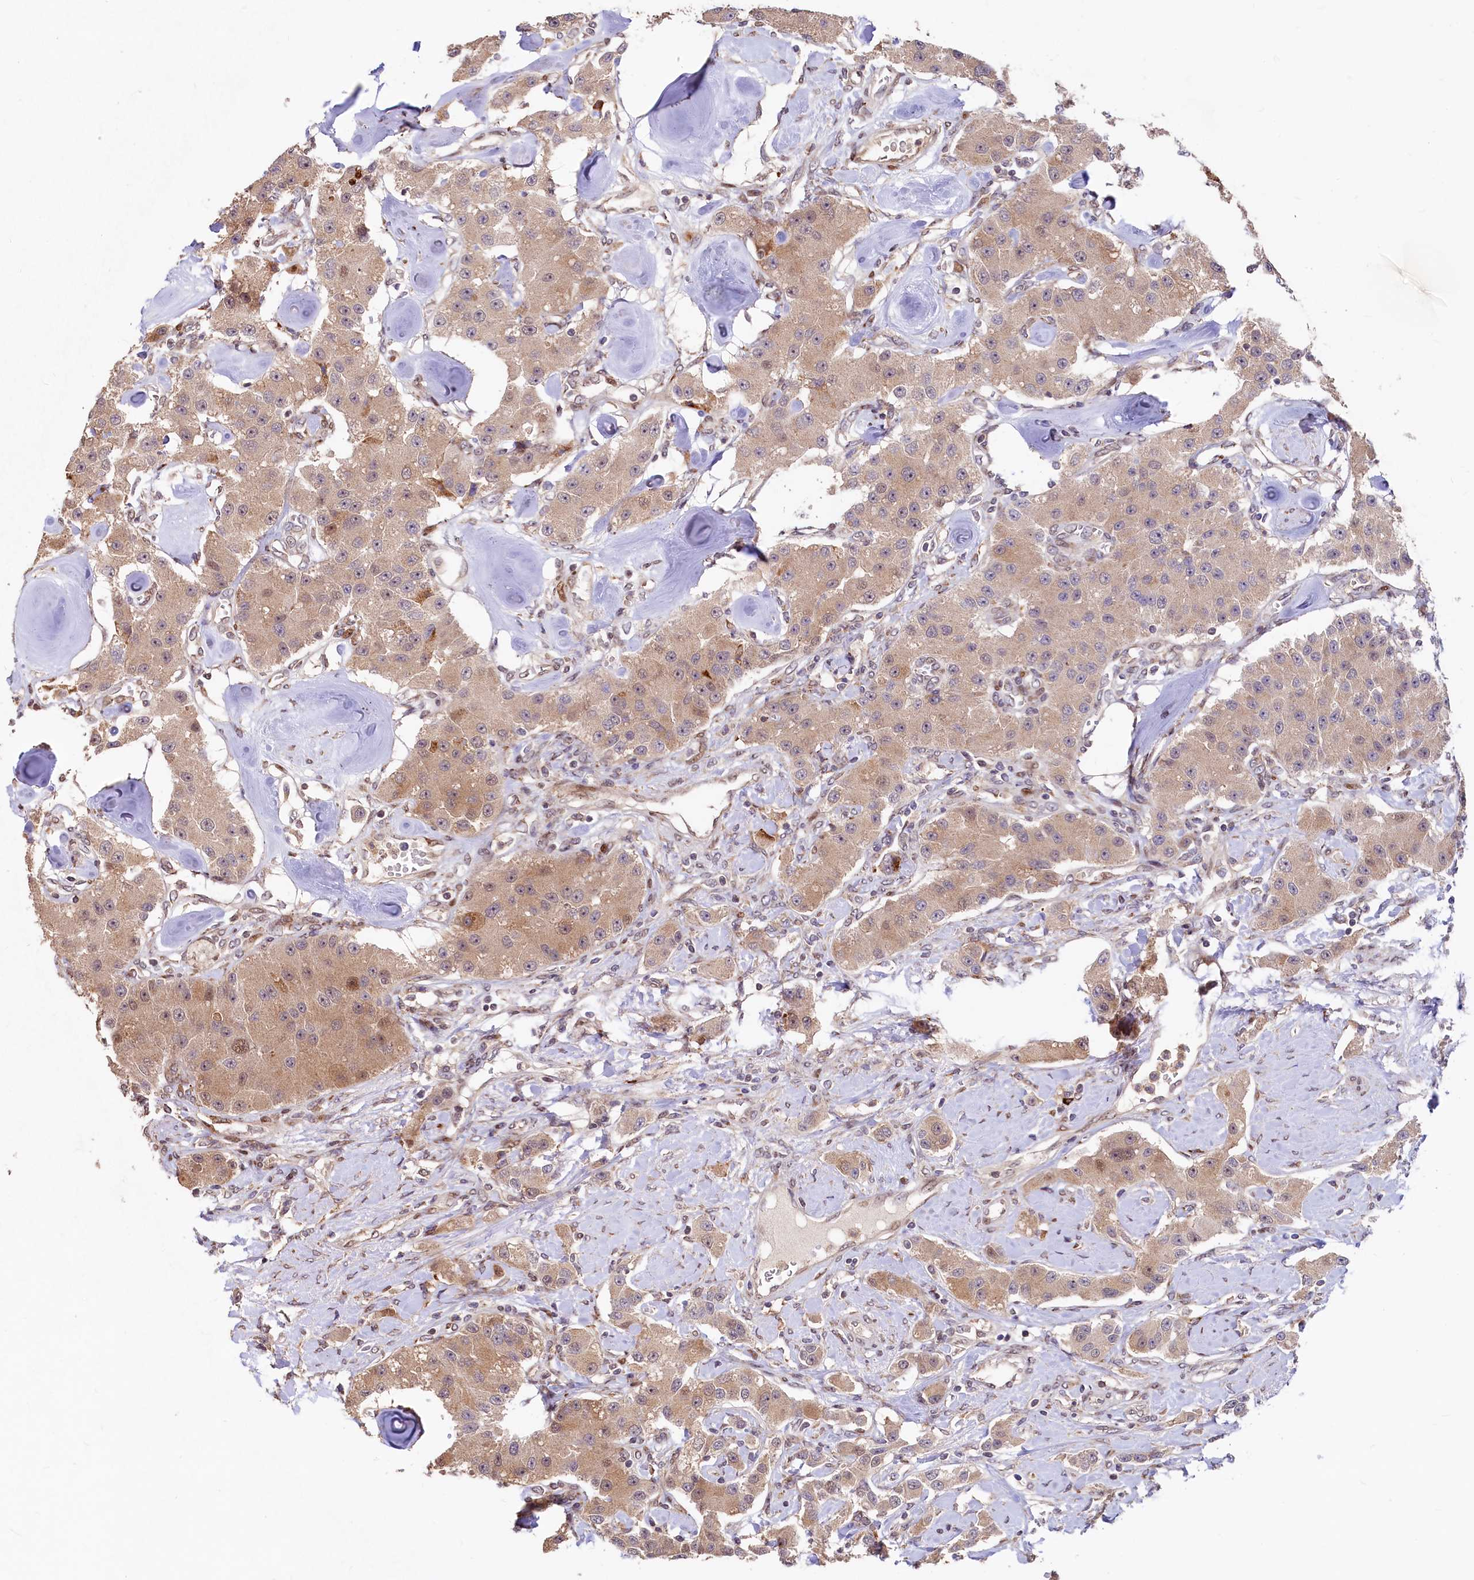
{"staining": {"intensity": "moderate", "quantity": ">75%", "location": "cytoplasmic/membranous,nuclear"}, "tissue": "carcinoid", "cell_type": "Tumor cells", "image_type": "cancer", "snomed": [{"axis": "morphology", "description": "Carcinoid, malignant, NOS"}, {"axis": "topography", "description": "Pancreas"}], "caption": "Tumor cells show moderate cytoplasmic/membranous and nuclear positivity in approximately >75% of cells in malignant carcinoid.", "gene": "C5orf15", "patient": {"sex": "male", "age": 41}}